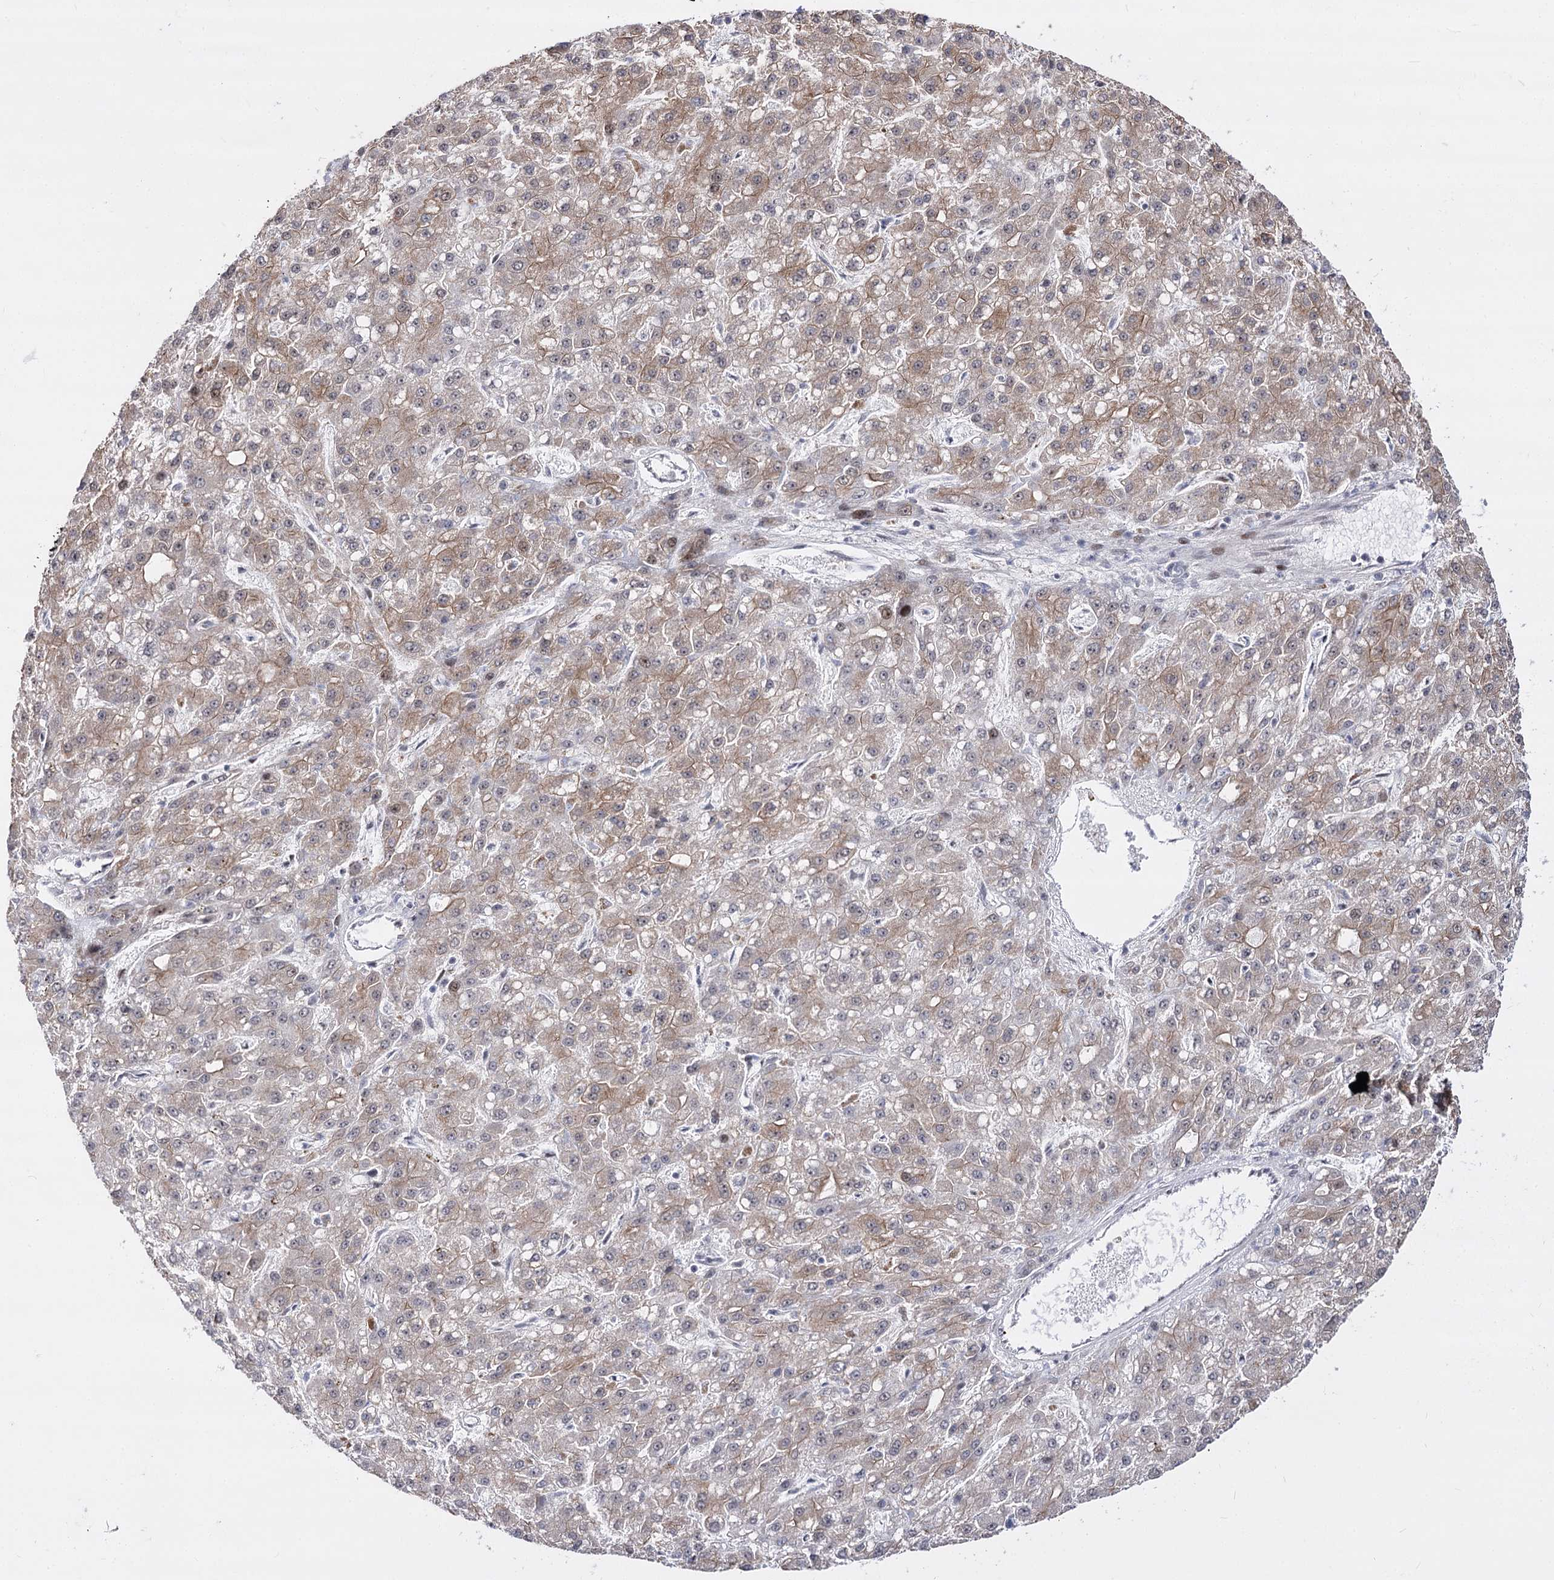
{"staining": {"intensity": "weak", "quantity": "25%-75%", "location": "cytoplasmic/membranous"}, "tissue": "liver cancer", "cell_type": "Tumor cells", "image_type": "cancer", "snomed": [{"axis": "morphology", "description": "Carcinoma, Hepatocellular, NOS"}, {"axis": "topography", "description": "Liver"}], "caption": "Weak cytoplasmic/membranous protein staining is identified in about 25%-75% of tumor cells in liver cancer (hepatocellular carcinoma).", "gene": "STOX1", "patient": {"sex": "male", "age": 67}}